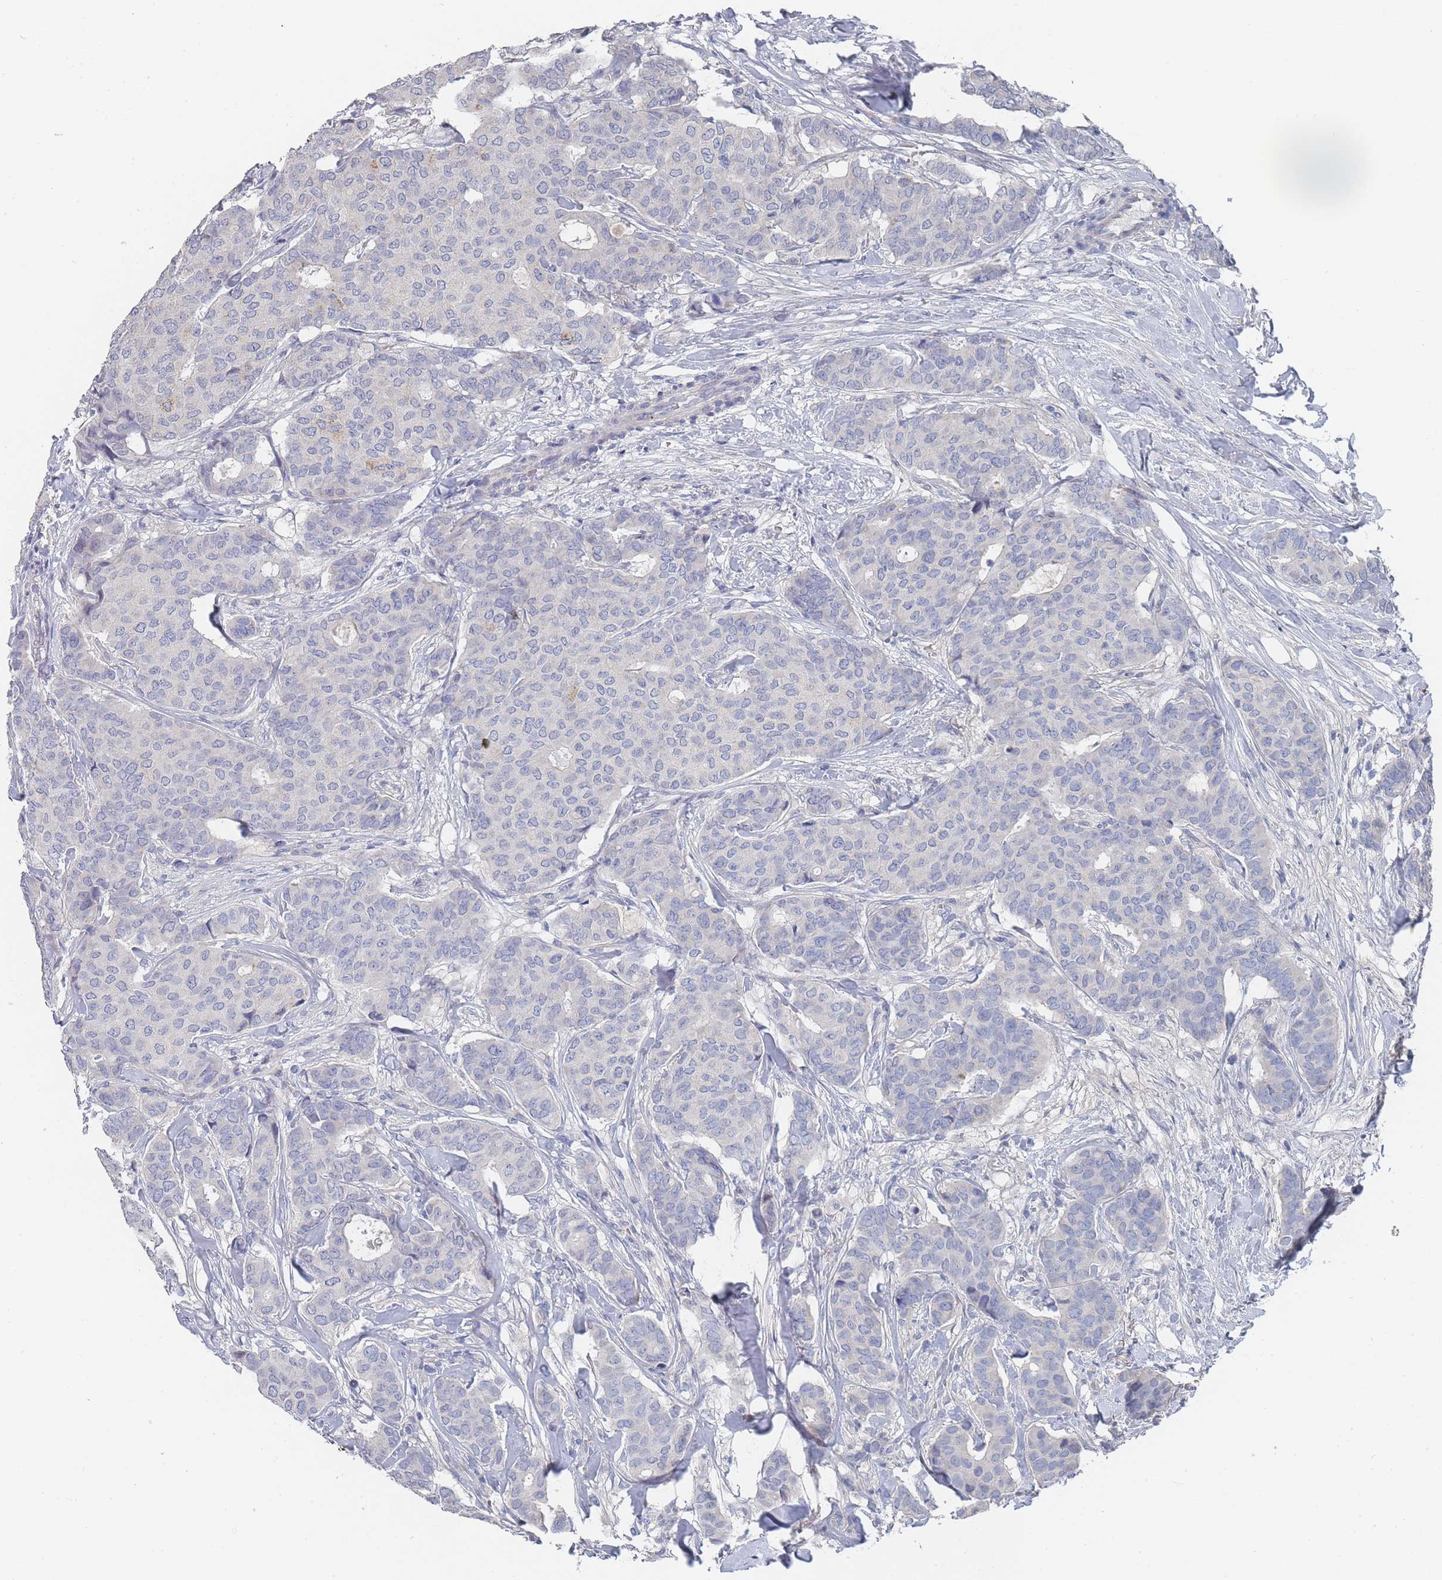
{"staining": {"intensity": "negative", "quantity": "none", "location": "none"}, "tissue": "breast cancer", "cell_type": "Tumor cells", "image_type": "cancer", "snomed": [{"axis": "morphology", "description": "Duct carcinoma"}, {"axis": "topography", "description": "Breast"}], "caption": "Tumor cells show no significant positivity in breast intraductal carcinoma.", "gene": "ACAD11", "patient": {"sex": "female", "age": 75}}